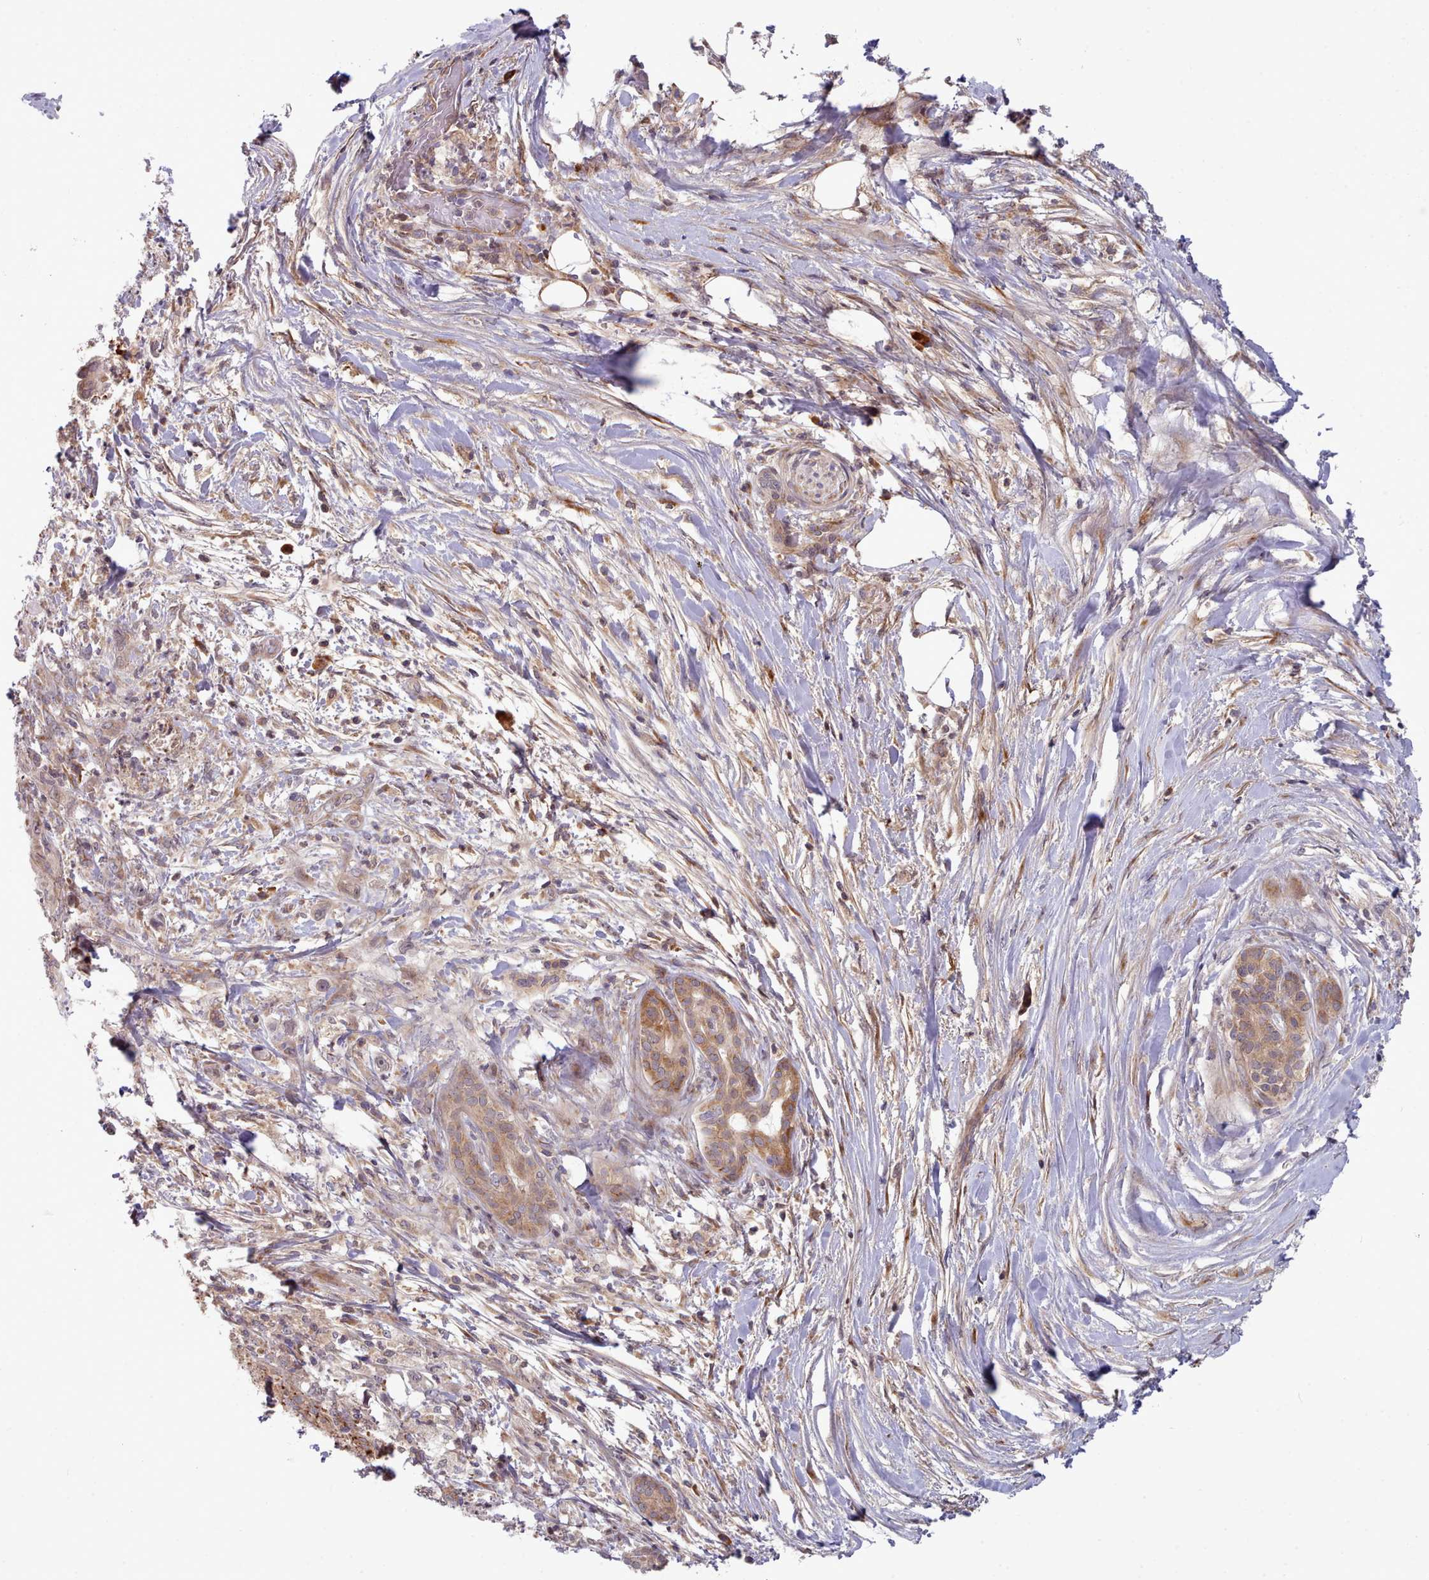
{"staining": {"intensity": "moderate", "quantity": ">75%", "location": "cytoplasmic/membranous"}, "tissue": "pancreatic cancer", "cell_type": "Tumor cells", "image_type": "cancer", "snomed": [{"axis": "morphology", "description": "Adenocarcinoma, NOS"}, {"axis": "topography", "description": "Pancreas"}], "caption": "There is medium levels of moderate cytoplasmic/membranous positivity in tumor cells of pancreatic cancer, as demonstrated by immunohistochemical staining (brown color).", "gene": "TRIM26", "patient": {"sex": "male", "age": 58}}